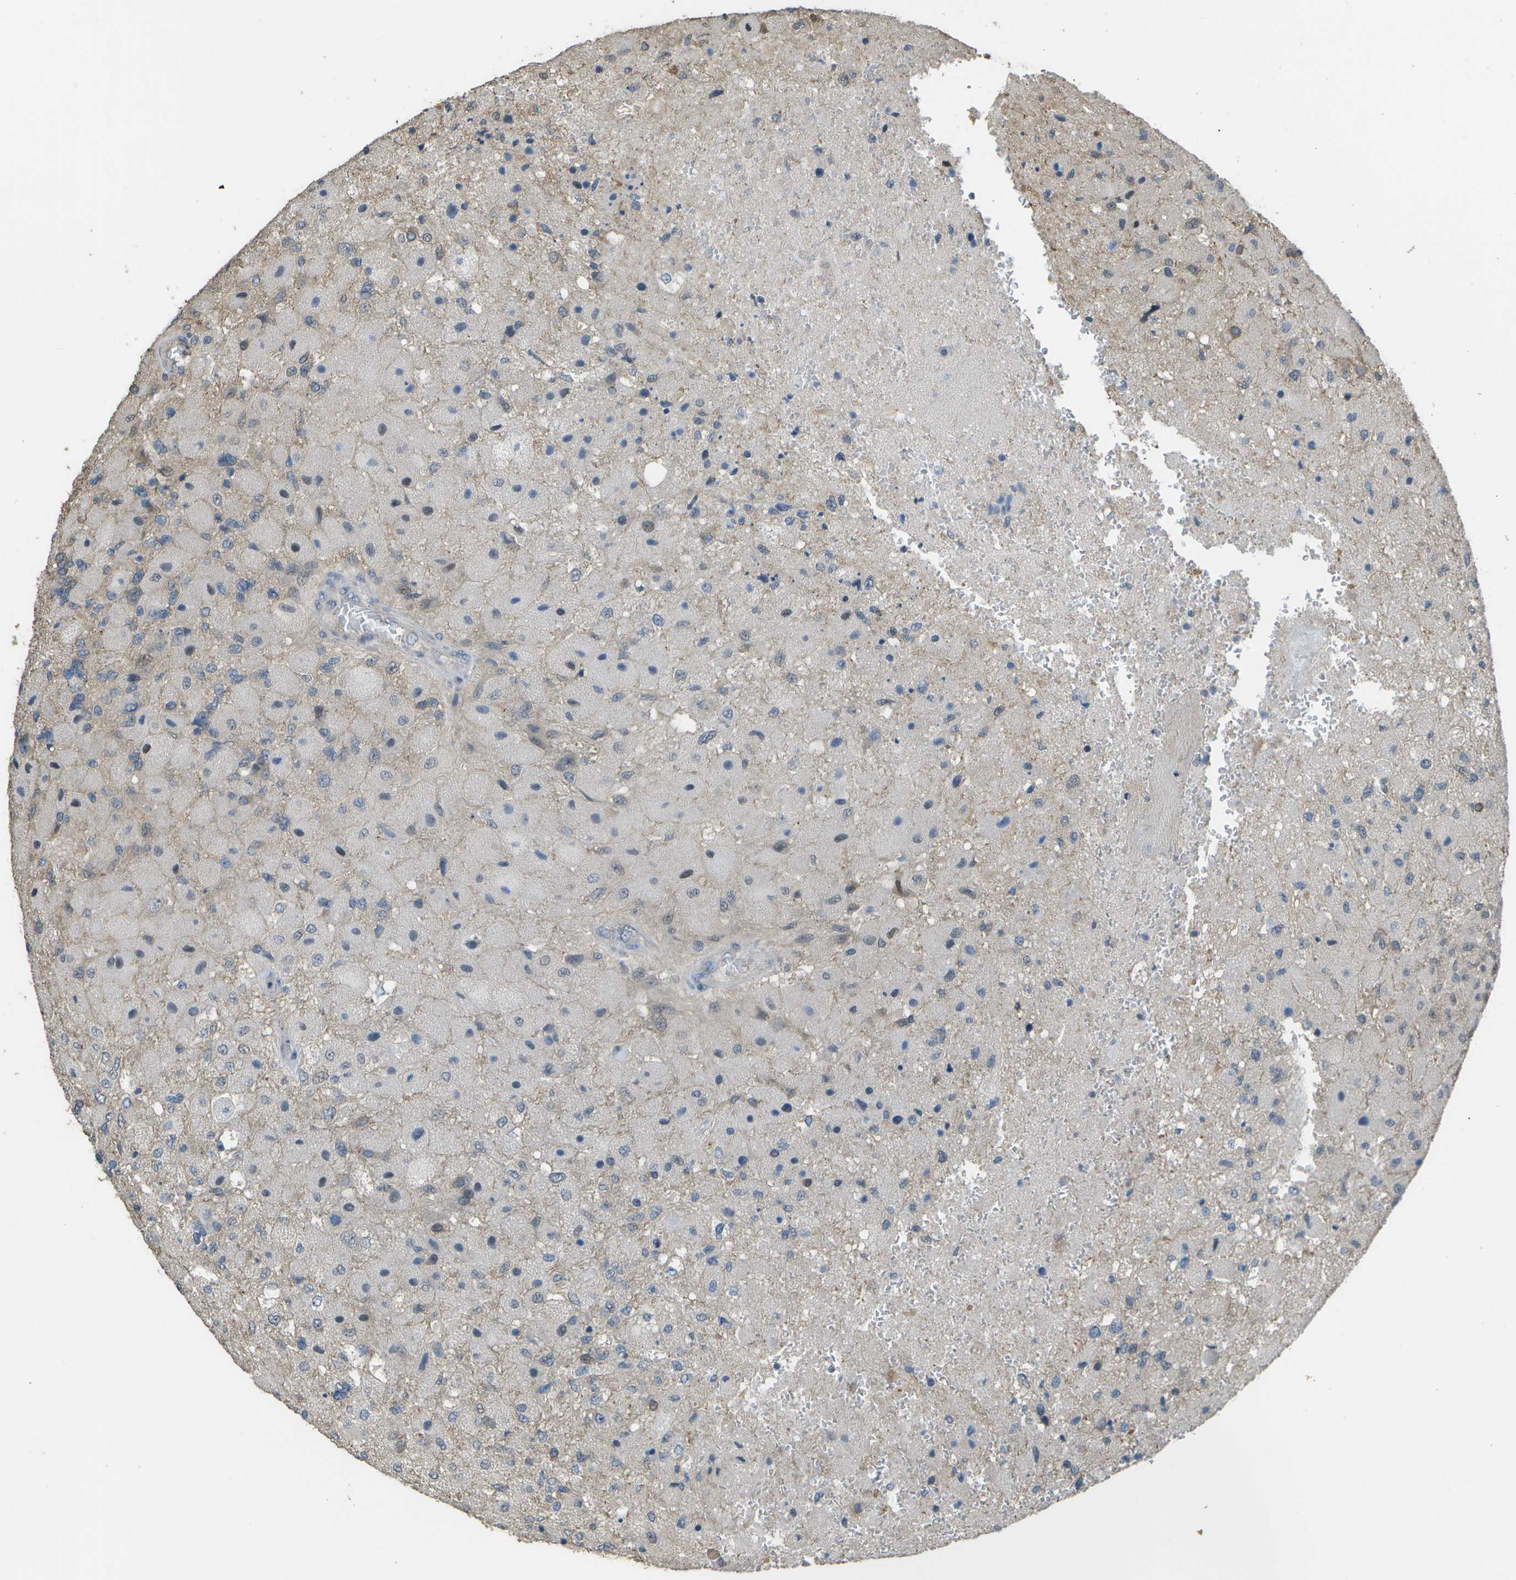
{"staining": {"intensity": "negative", "quantity": "none", "location": "none"}, "tissue": "glioma", "cell_type": "Tumor cells", "image_type": "cancer", "snomed": [{"axis": "morphology", "description": "Normal tissue, NOS"}, {"axis": "morphology", "description": "Glioma, malignant, High grade"}, {"axis": "topography", "description": "Cerebral cortex"}], "caption": "Protein analysis of glioma displays no significant expression in tumor cells.", "gene": "CLNS1A", "patient": {"sex": "male", "age": 77}}